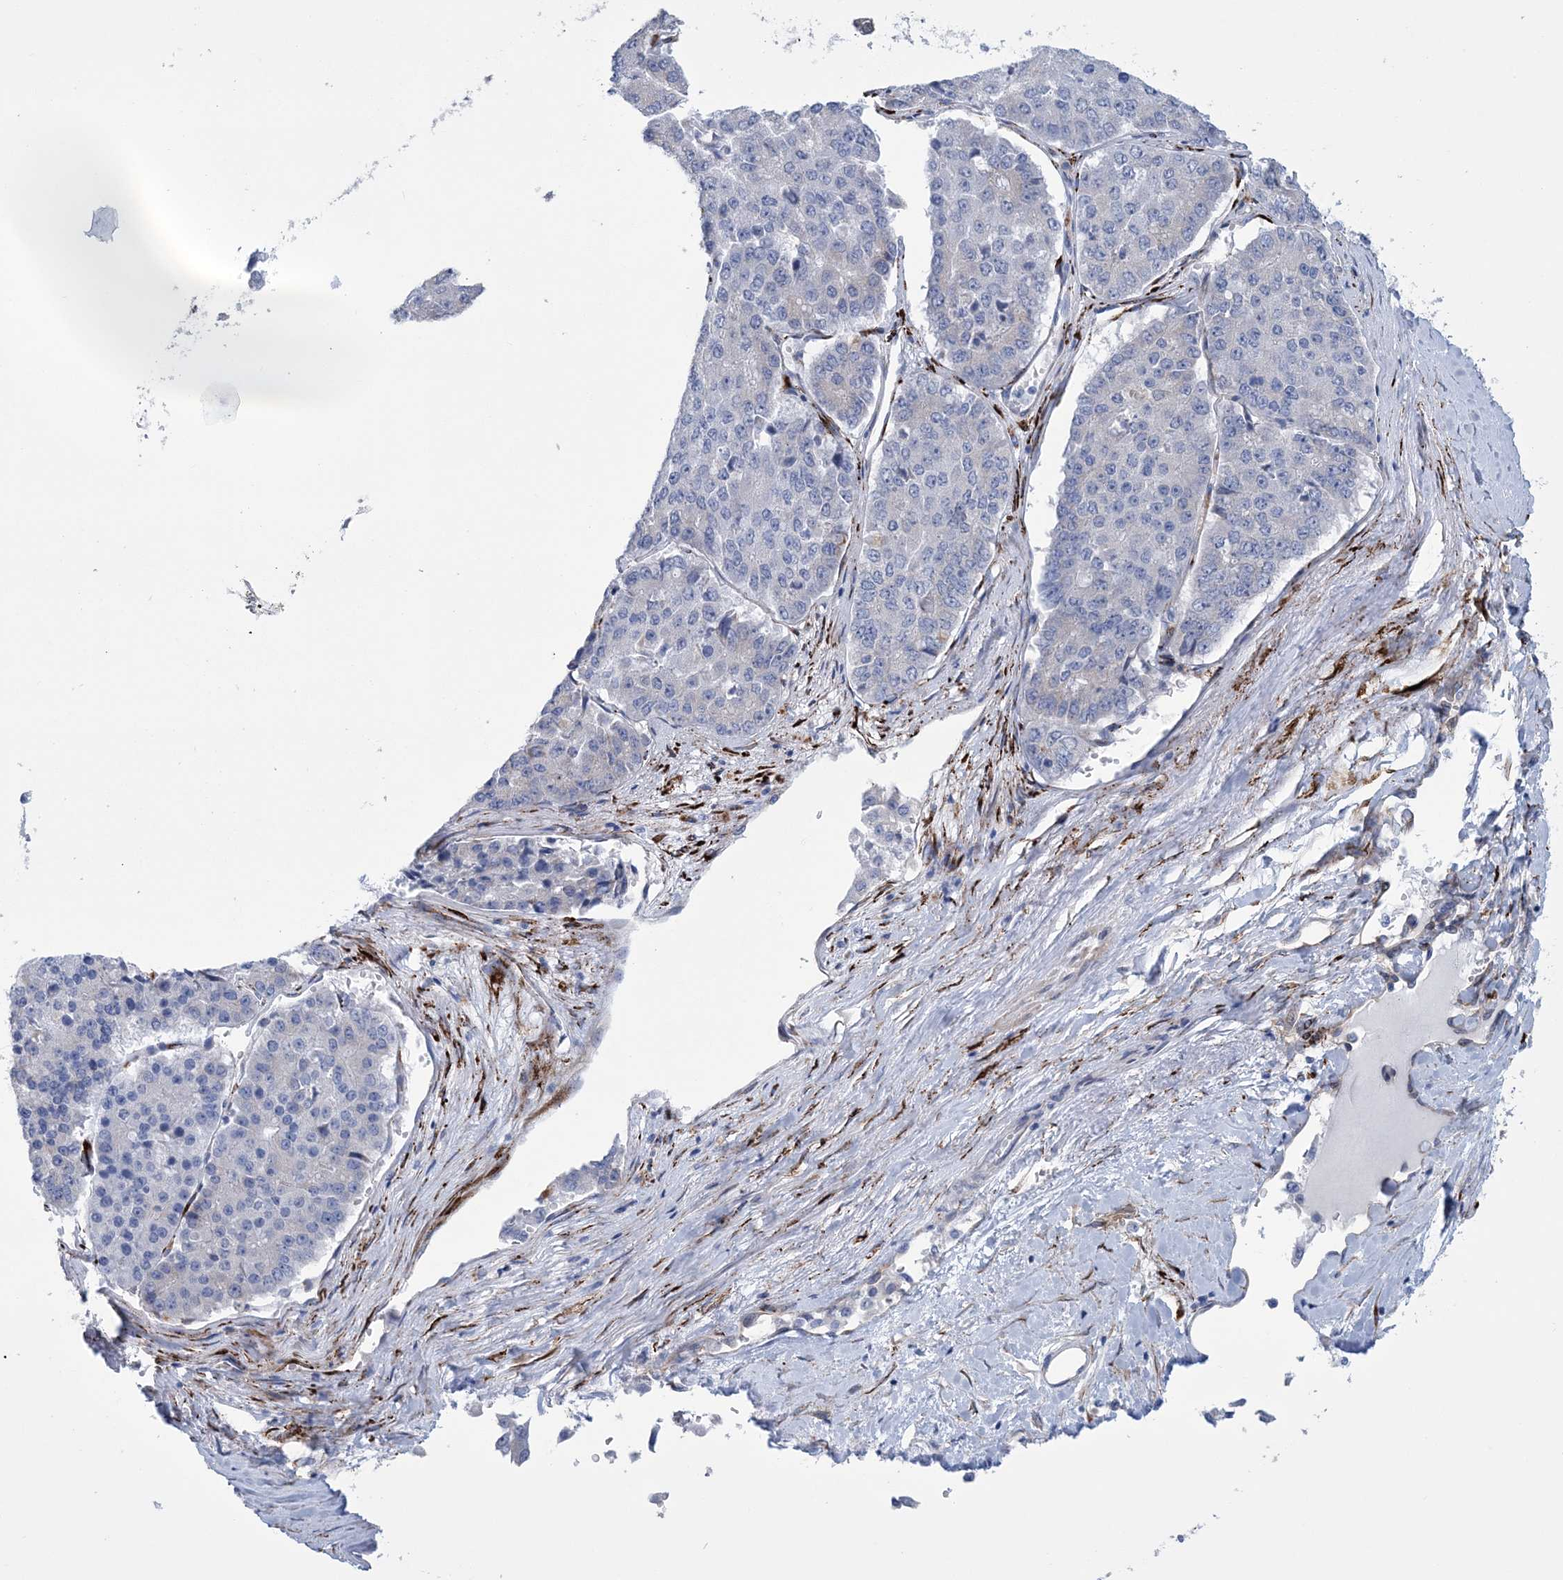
{"staining": {"intensity": "negative", "quantity": "none", "location": "none"}, "tissue": "pancreatic cancer", "cell_type": "Tumor cells", "image_type": "cancer", "snomed": [{"axis": "morphology", "description": "Adenocarcinoma, NOS"}, {"axis": "topography", "description": "Pancreas"}], "caption": "The IHC micrograph has no significant staining in tumor cells of pancreatic cancer tissue.", "gene": "RAB11FIP5", "patient": {"sex": "male", "age": 50}}